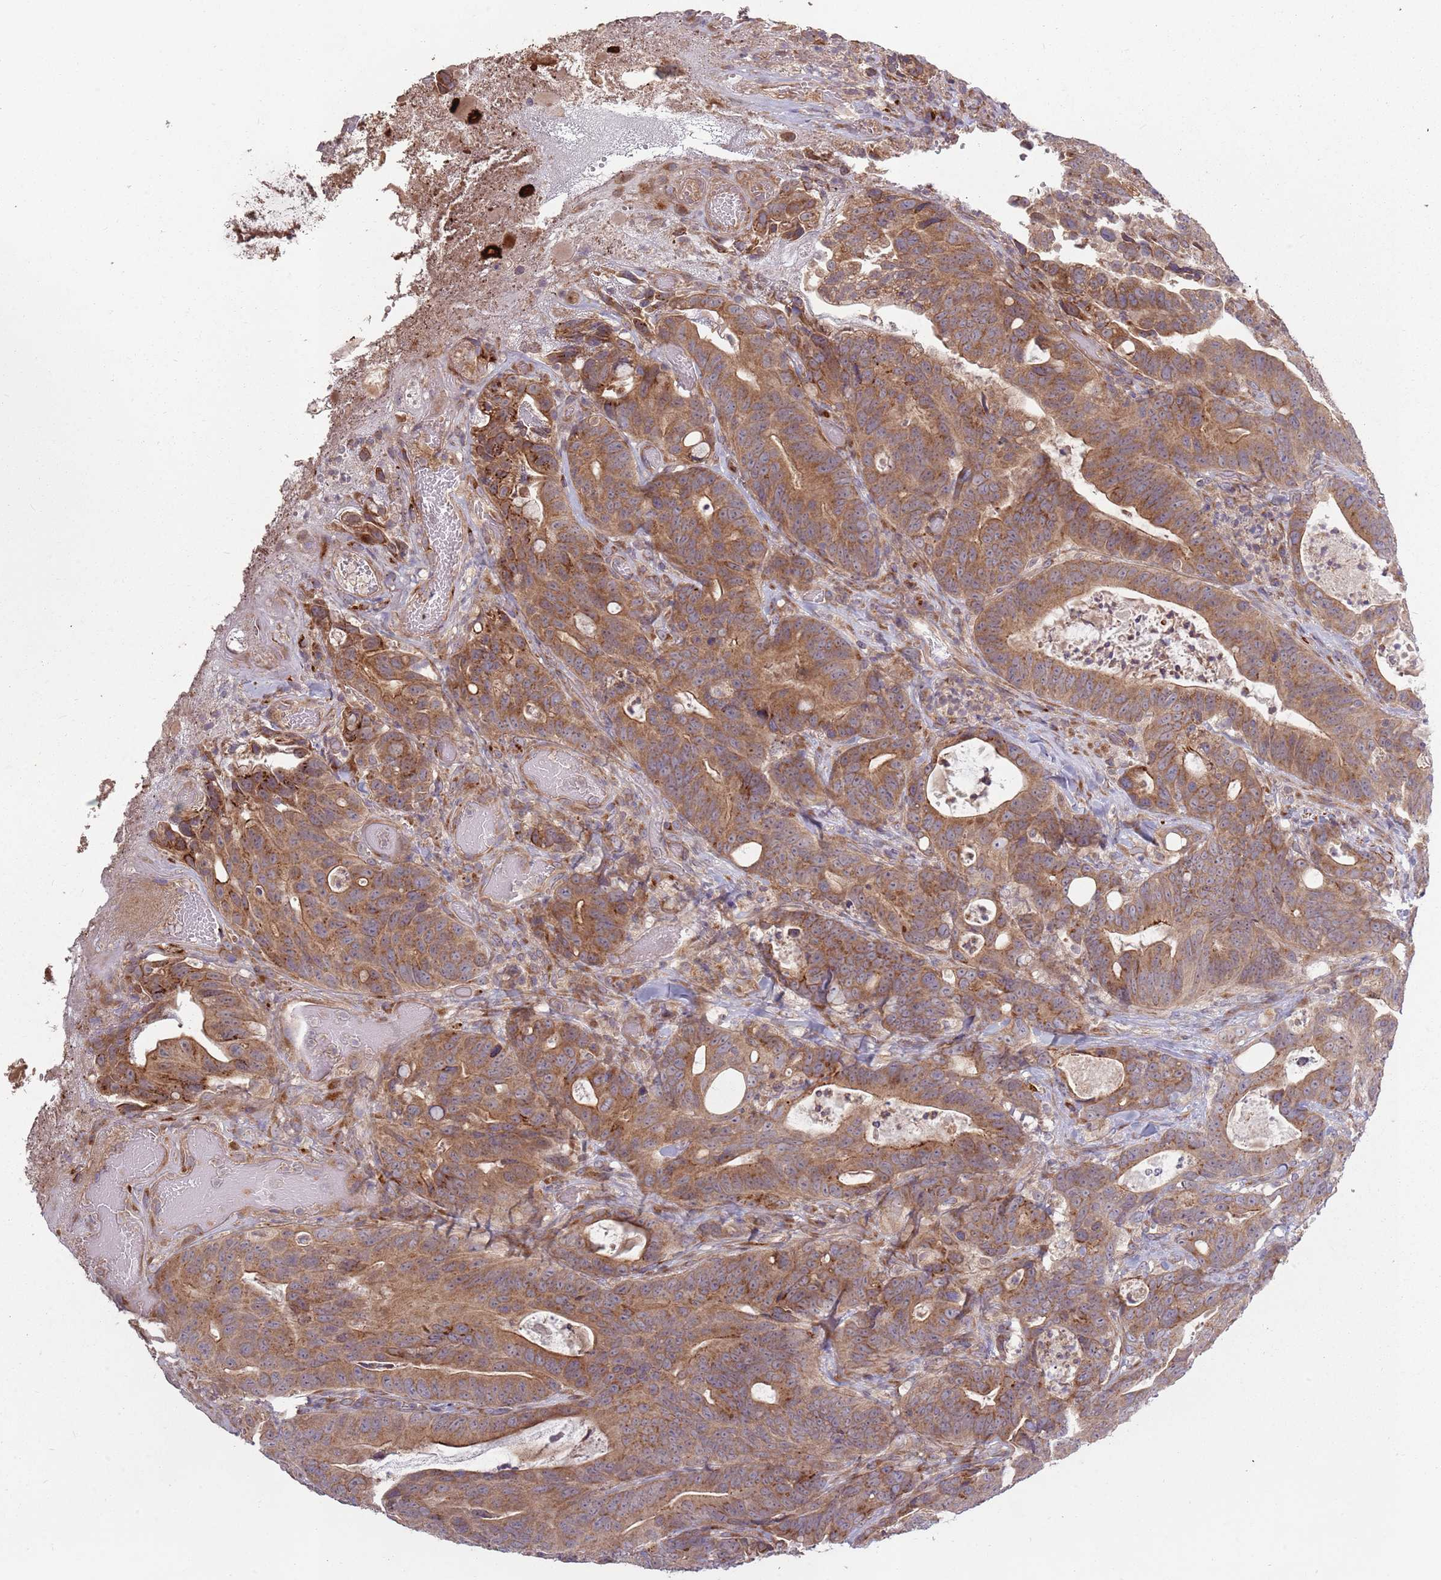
{"staining": {"intensity": "moderate", "quantity": ">75%", "location": "cytoplasmic/membranous"}, "tissue": "colorectal cancer", "cell_type": "Tumor cells", "image_type": "cancer", "snomed": [{"axis": "morphology", "description": "Adenocarcinoma, NOS"}, {"axis": "topography", "description": "Colon"}], "caption": "IHC staining of adenocarcinoma (colorectal), which demonstrates medium levels of moderate cytoplasmic/membranous expression in about >75% of tumor cells indicating moderate cytoplasmic/membranous protein expression. The staining was performed using DAB (brown) for protein detection and nuclei were counterstained in hematoxylin (blue).", "gene": "PLD6", "patient": {"sex": "female", "age": 82}}